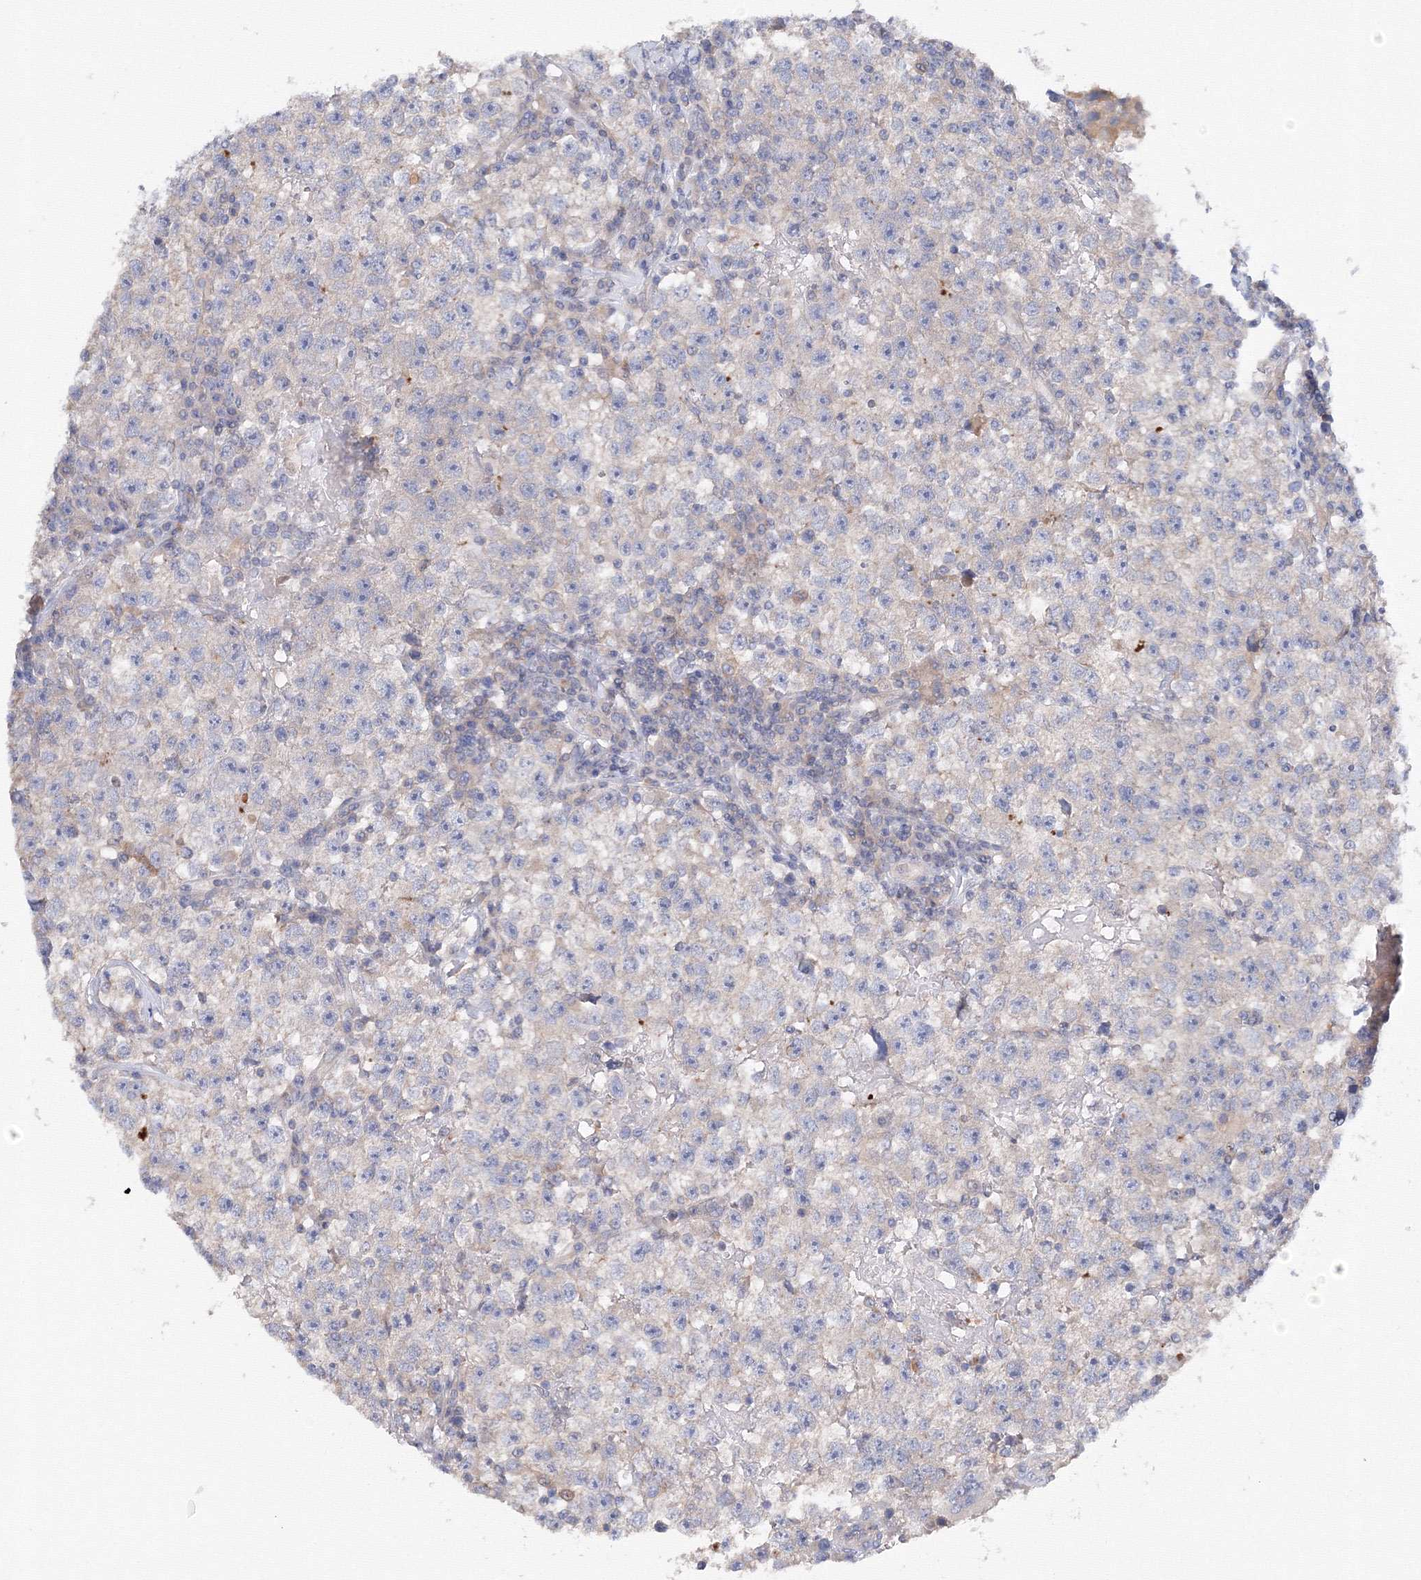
{"staining": {"intensity": "weak", "quantity": "<25%", "location": "cytoplasmic/membranous"}, "tissue": "testis cancer", "cell_type": "Tumor cells", "image_type": "cancer", "snomed": [{"axis": "morphology", "description": "Seminoma, NOS"}, {"axis": "topography", "description": "Testis"}], "caption": "High power microscopy histopathology image of an immunohistochemistry histopathology image of testis cancer (seminoma), revealing no significant staining in tumor cells. (Stains: DAB immunohistochemistry (IHC) with hematoxylin counter stain, Microscopy: brightfield microscopy at high magnification).", "gene": "DIS3L2", "patient": {"sex": "male", "age": 22}}